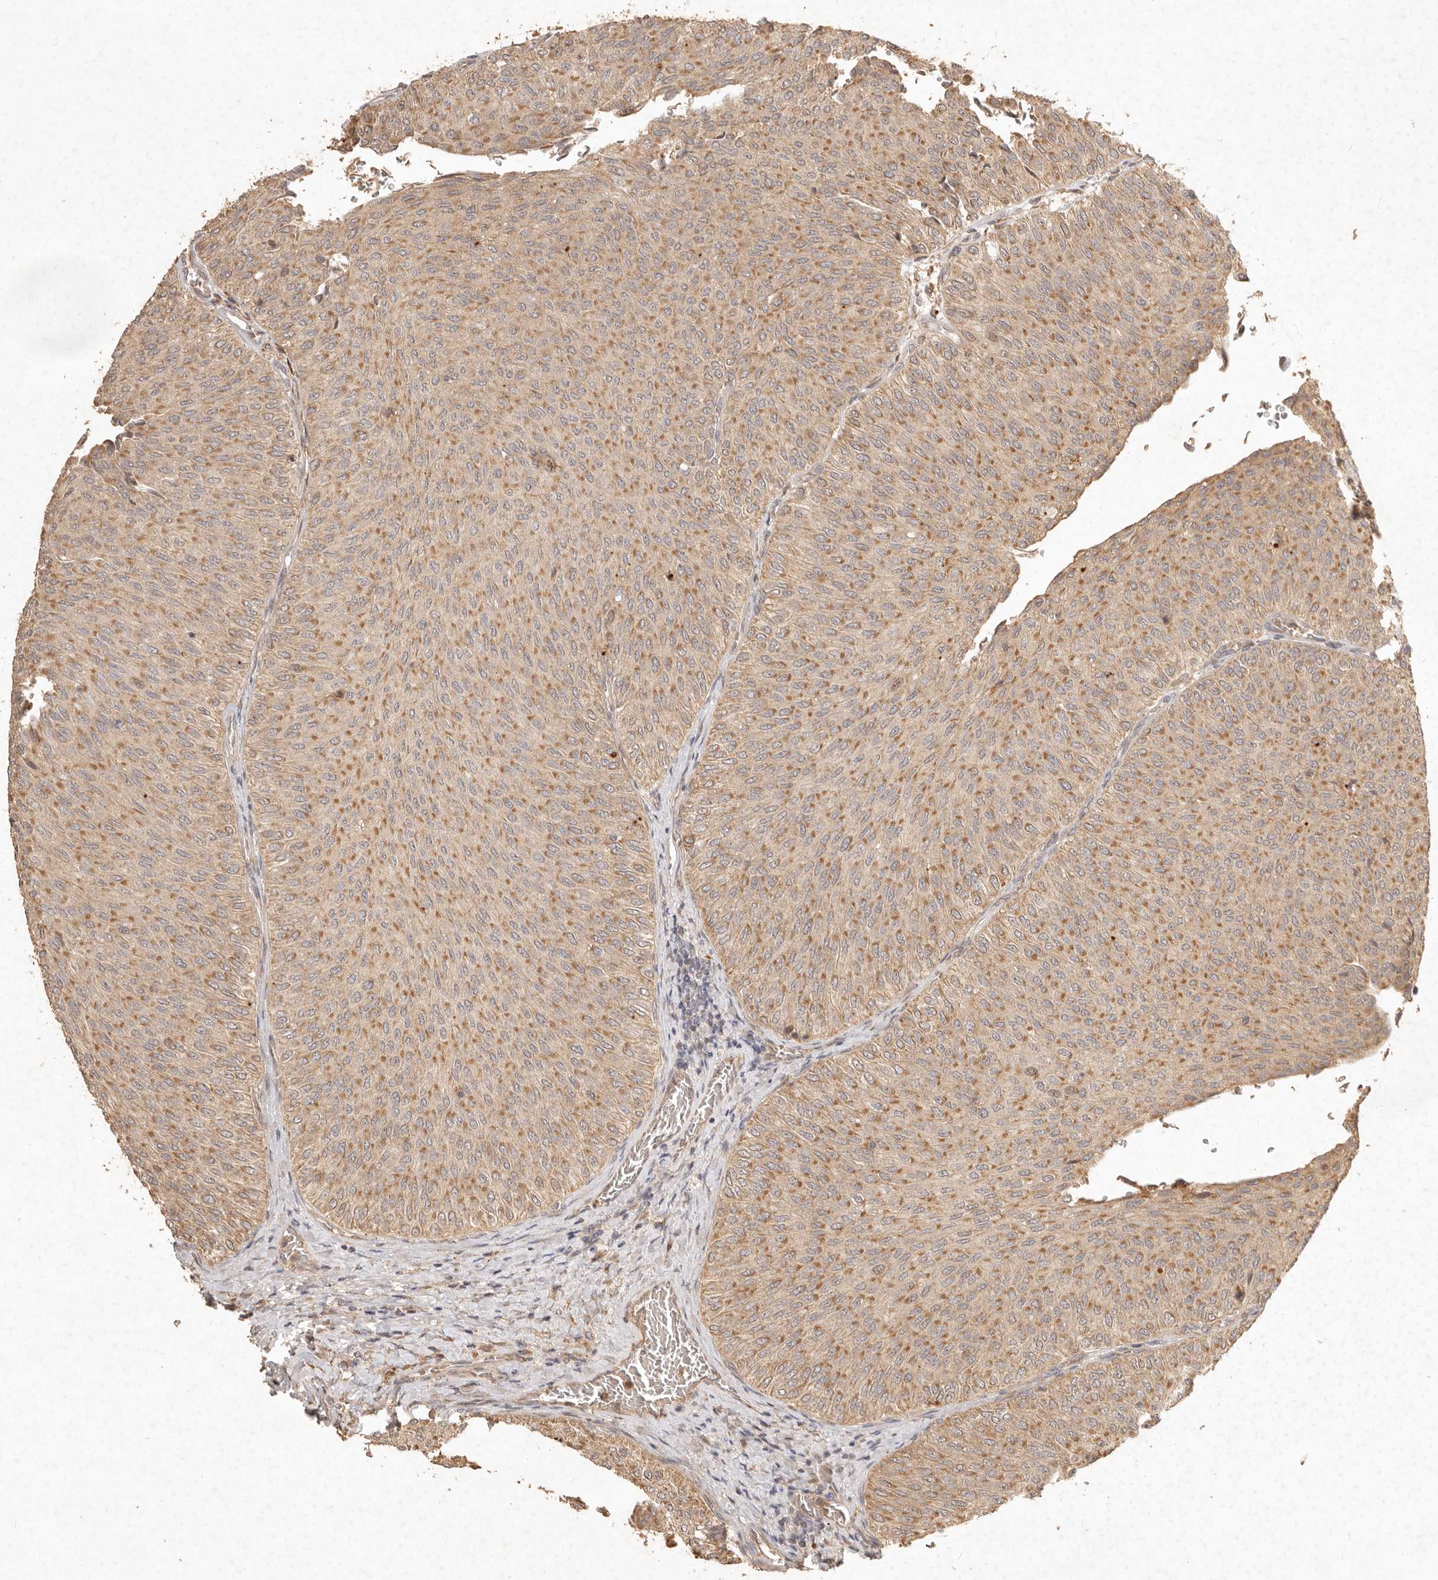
{"staining": {"intensity": "moderate", "quantity": ">75%", "location": "cytoplasmic/membranous"}, "tissue": "urothelial cancer", "cell_type": "Tumor cells", "image_type": "cancer", "snomed": [{"axis": "morphology", "description": "Urothelial carcinoma, Low grade"}, {"axis": "topography", "description": "Urinary bladder"}], "caption": "Brown immunohistochemical staining in human low-grade urothelial carcinoma displays moderate cytoplasmic/membranous positivity in about >75% of tumor cells. (DAB = brown stain, brightfield microscopy at high magnification).", "gene": "CLEC4C", "patient": {"sex": "male", "age": 78}}